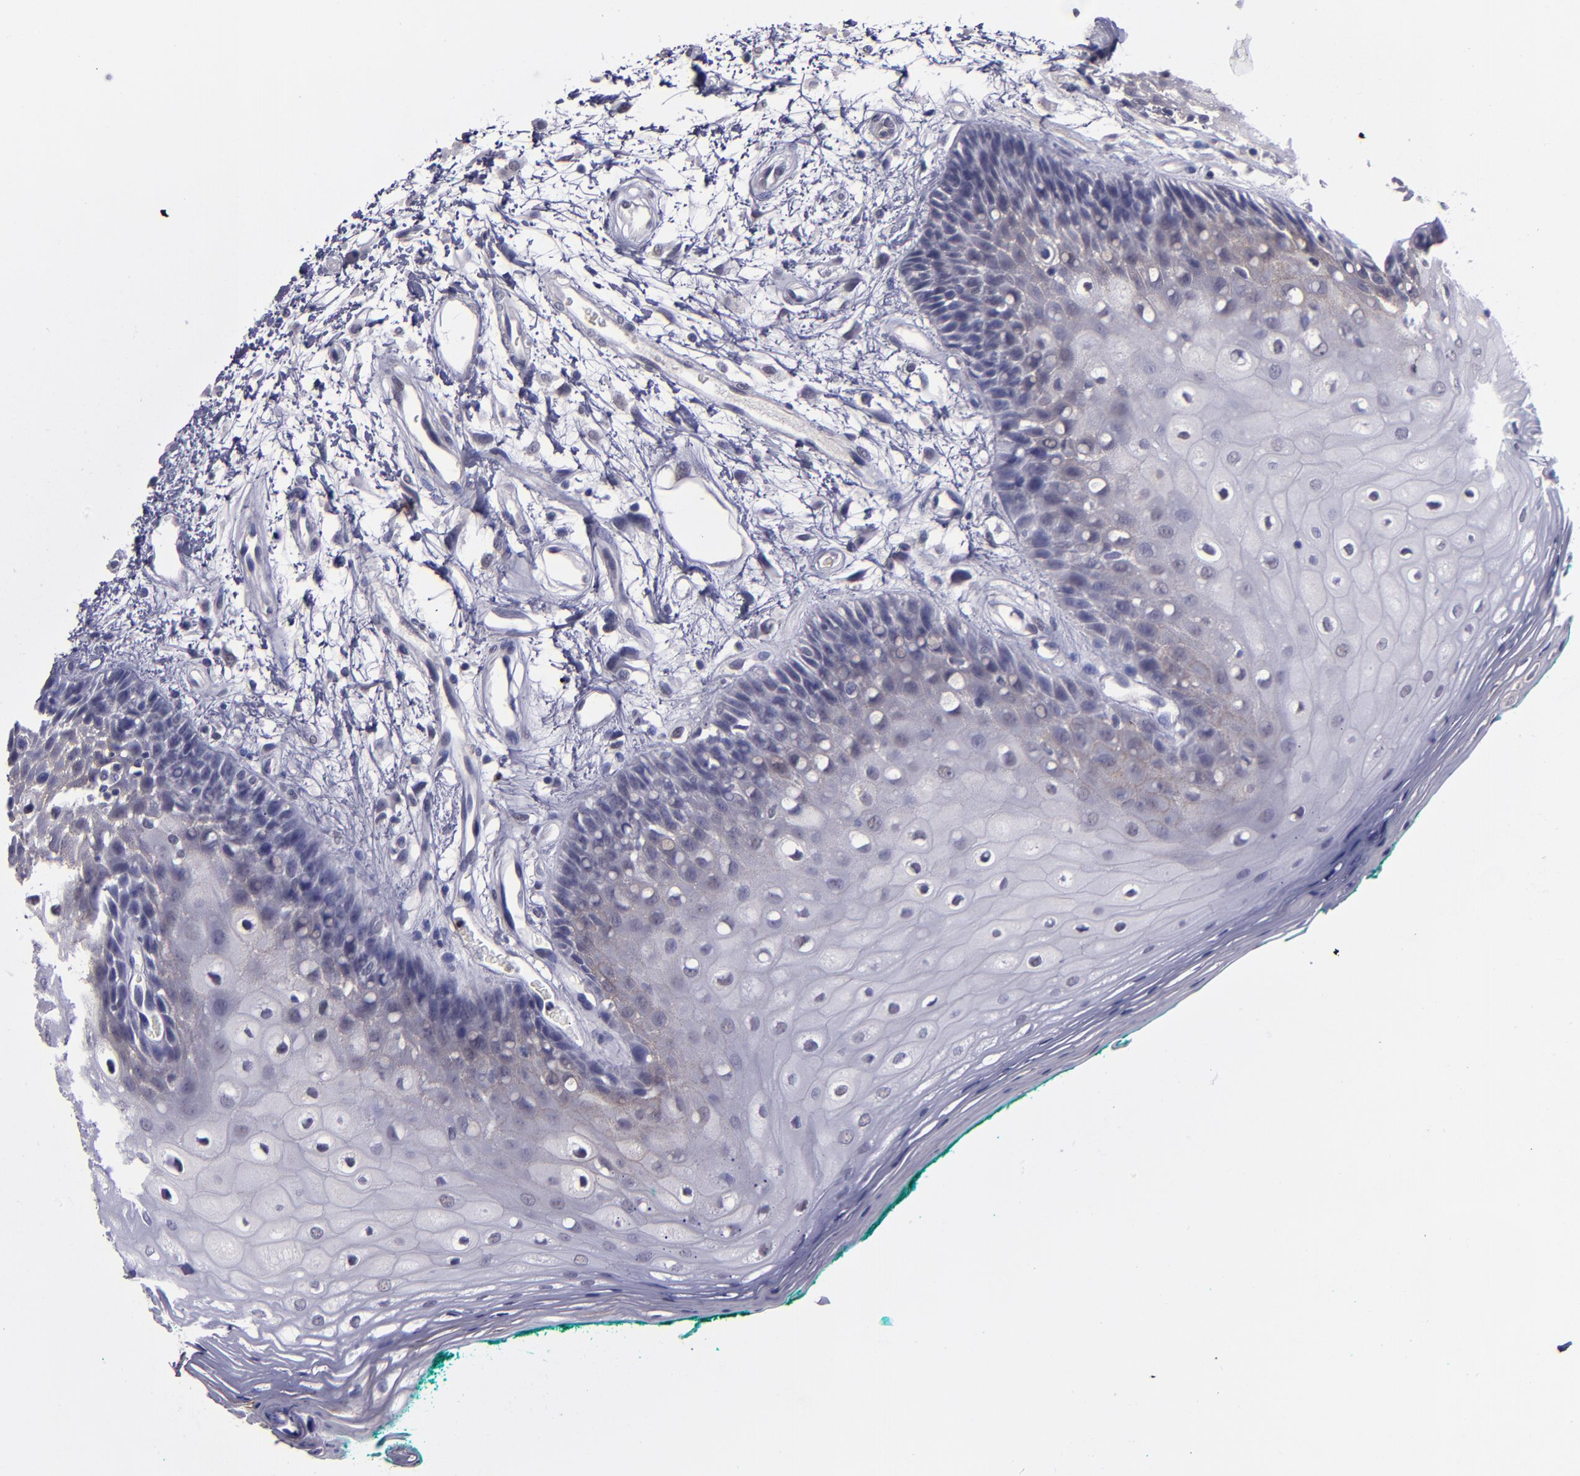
{"staining": {"intensity": "weak", "quantity": "<25%", "location": "cytoplasmic/membranous"}, "tissue": "oral mucosa", "cell_type": "Squamous epithelial cells", "image_type": "normal", "snomed": [{"axis": "morphology", "description": "Normal tissue, NOS"}, {"axis": "morphology", "description": "Squamous cell carcinoma, NOS"}, {"axis": "topography", "description": "Skeletal muscle"}, {"axis": "topography", "description": "Oral tissue"}, {"axis": "topography", "description": "Head-Neck"}], "caption": "Human oral mucosa stained for a protein using IHC demonstrates no expression in squamous epithelial cells.", "gene": "CEBPE", "patient": {"sex": "female", "age": 84}}